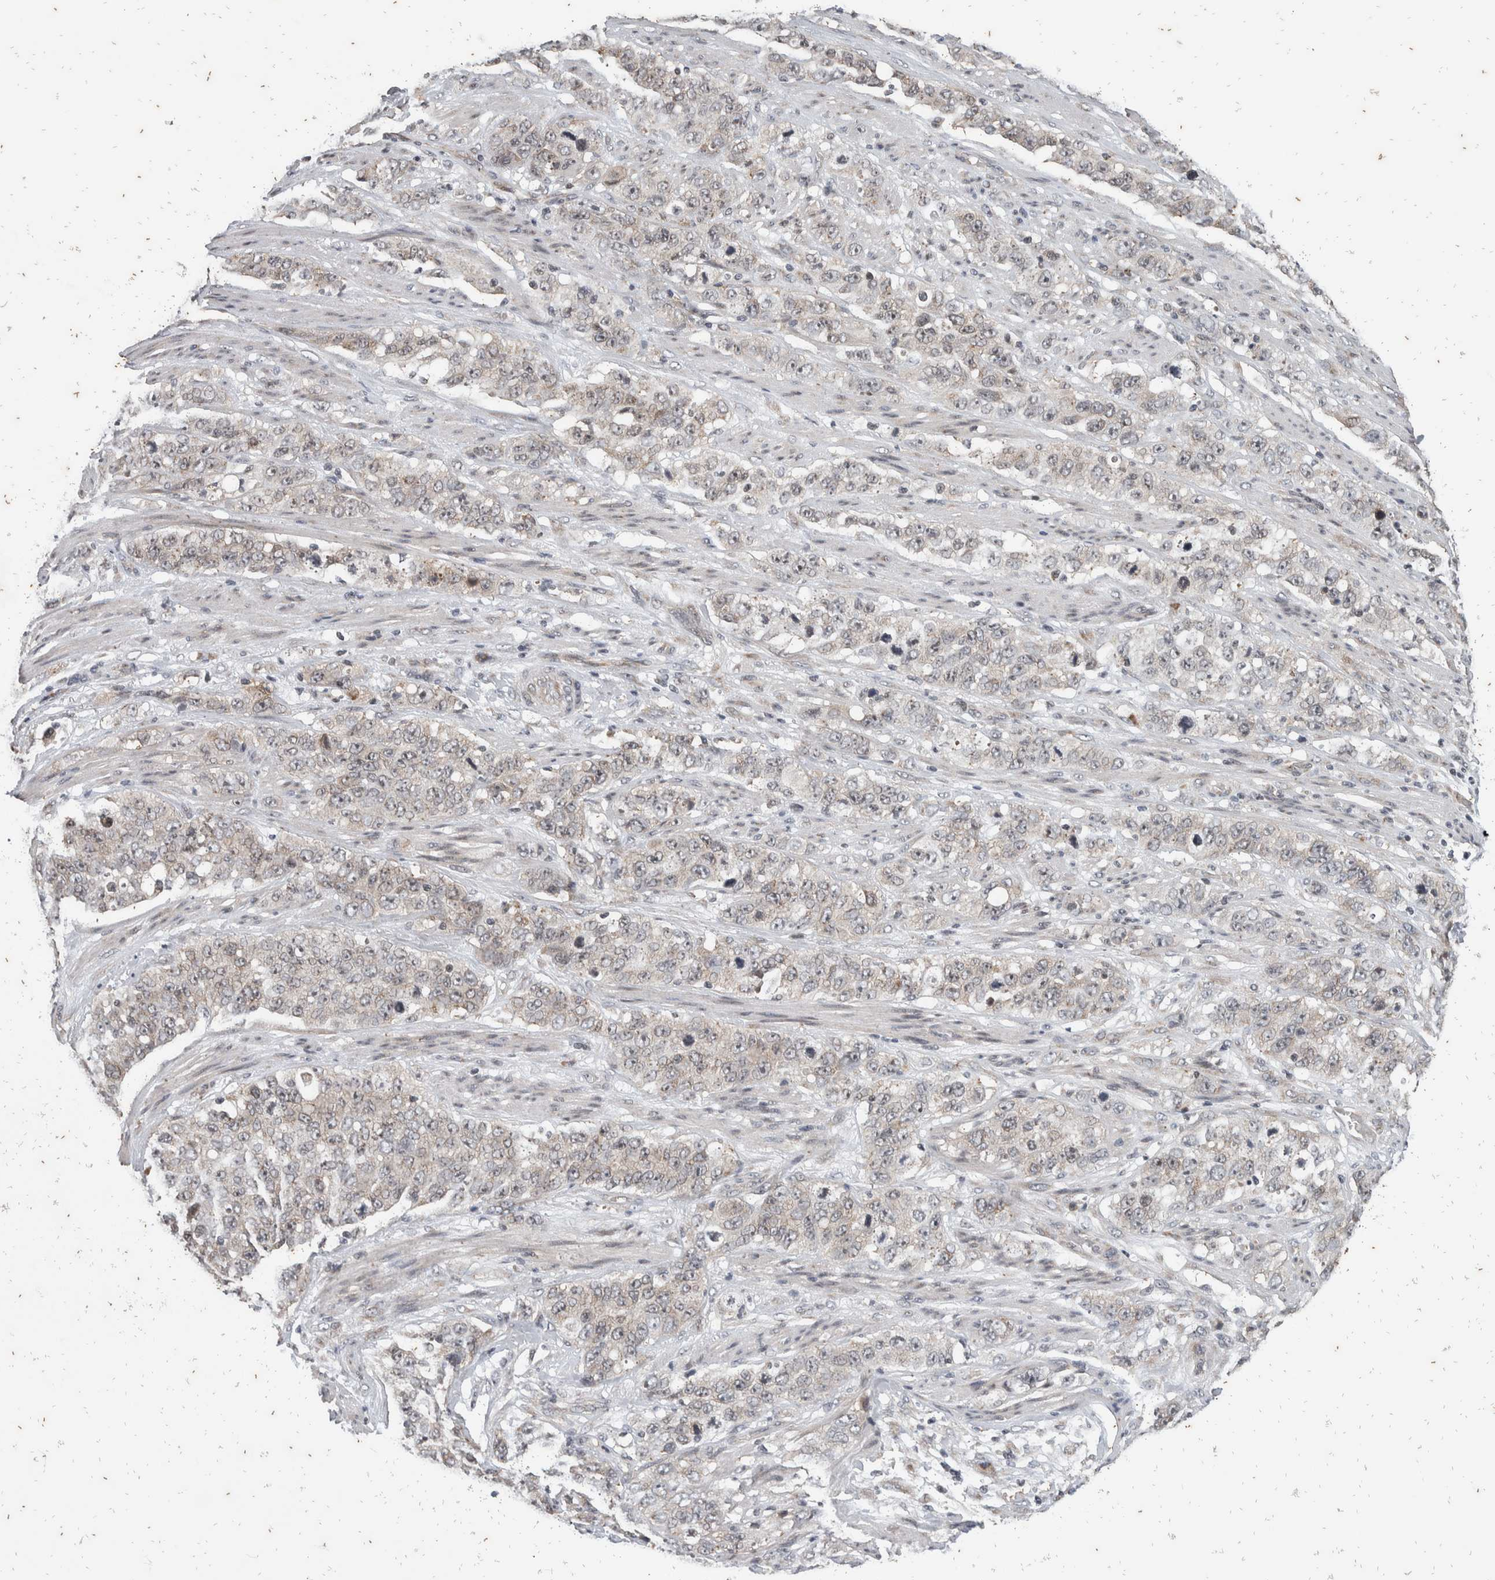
{"staining": {"intensity": "weak", "quantity": "<25%", "location": "nuclear"}, "tissue": "stomach cancer", "cell_type": "Tumor cells", "image_type": "cancer", "snomed": [{"axis": "morphology", "description": "Adenocarcinoma, NOS"}, {"axis": "topography", "description": "Stomach"}], "caption": "Protein analysis of adenocarcinoma (stomach) shows no significant positivity in tumor cells.", "gene": "ATXN7L1", "patient": {"sex": "male", "age": 48}}